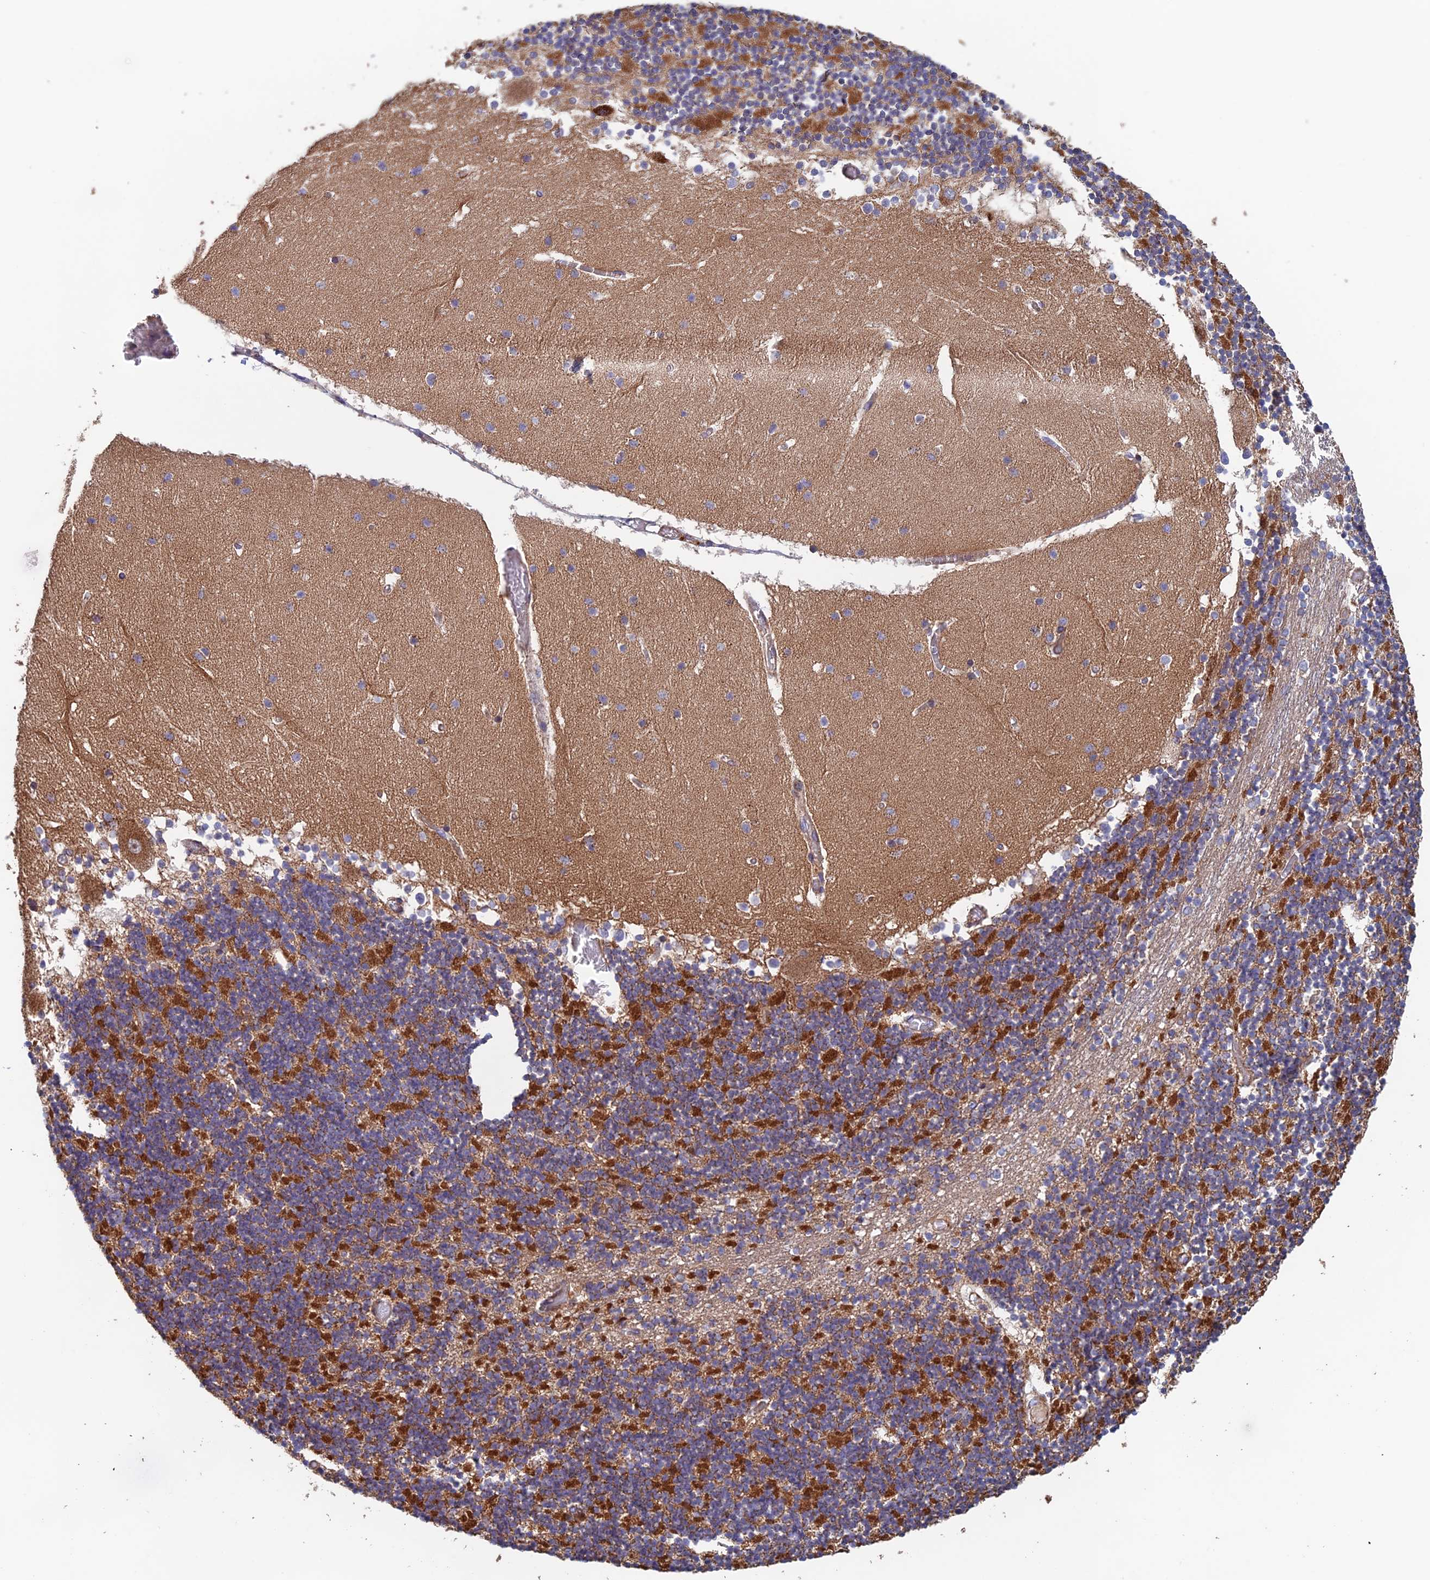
{"staining": {"intensity": "strong", "quantity": "<25%", "location": "cytoplasmic/membranous"}, "tissue": "cerebellum", "cell_type": "Cells in granular layer", "image_type": "normal", "snomed": [{"axis": "morphology", "description": "Normal tissue, NOS"}, {"axis": "topography", "description": "Cerebellum"}], "caption": "High-power microscopy captured an immunohistochemistry (IHC) image of unremarkable cerebellum, revealing strong cytoplasmic/membranous expression in approximately <25% of cells in granular layer.", "gene": "MRPL1", "patient": {"sex": "female", "age": 28}}